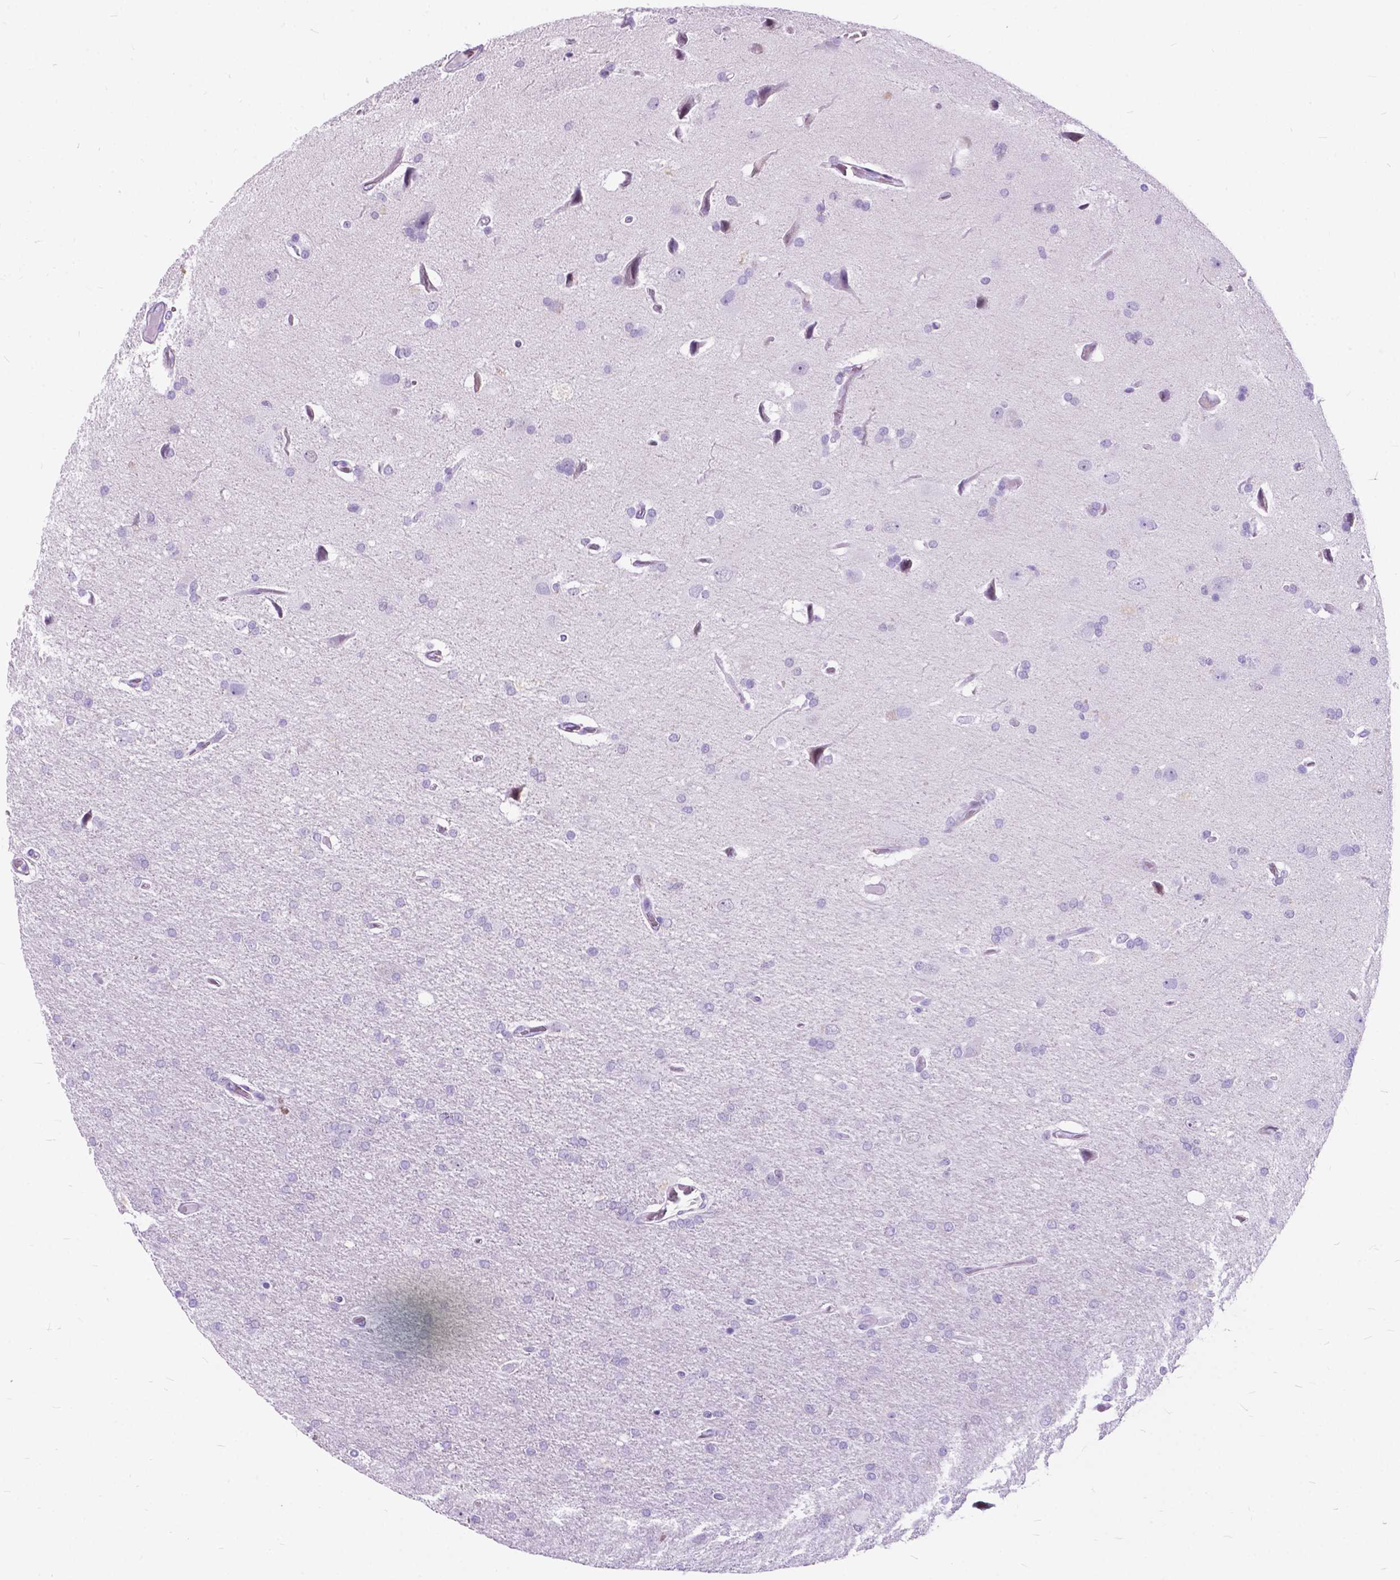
{"staining": {"intensity": "negative", "quantity": "none", "location": "none"}, "tissue": "glioma", "cell_type": "Tumor cells", "image_type": "cancer", "snomed": [{"axis": "morphology", "description": "Glioma, malignant, High grade"}, {"axis": "topography", "description": "Cerebral cortex"}], "caption": "A photomicrograph of human glioma is negative for staining in tumor cells.", "gene": "BSND", "patient": {"sex": "male", "age": 70}}